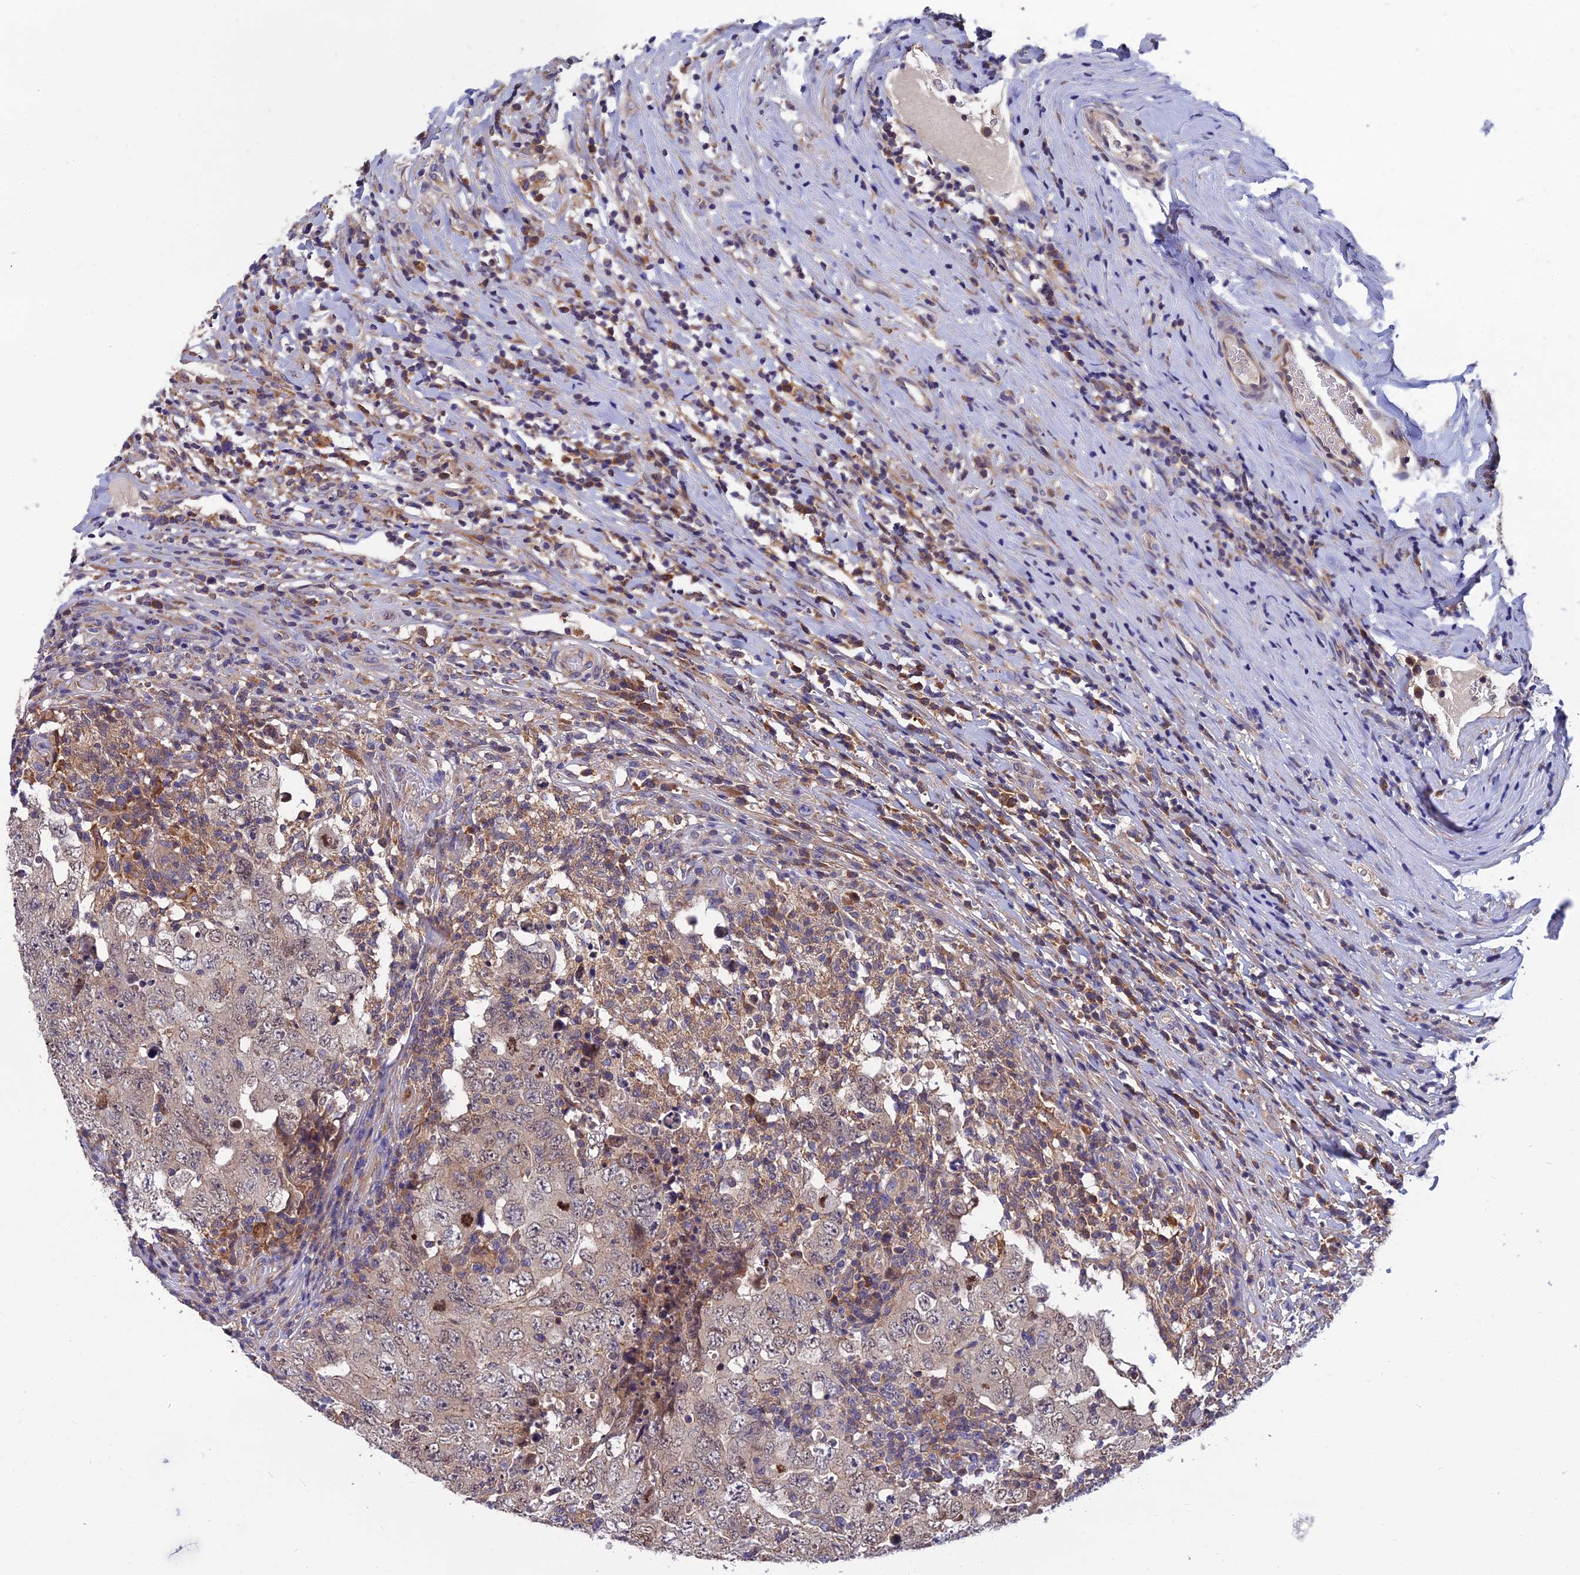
{"staining": {"intensity": "negative", "quantity": "none", "location": "none"}, "tissue": "testis cancer", "cell_type": "Tumor cells", "image_type": "cancer", "snomed": [{"axis": "morphology", "description": "Carcinoma, Embryonal, NOS"}, {"axis": "topography", "description": "Testis"}], "caption": "The IHC micrograph has no significant staining in tumor cells of embryonal carcinoma (testis) tissue.", "gene": "UMAD1", "patient": {"sex": "male", "age": 26}}